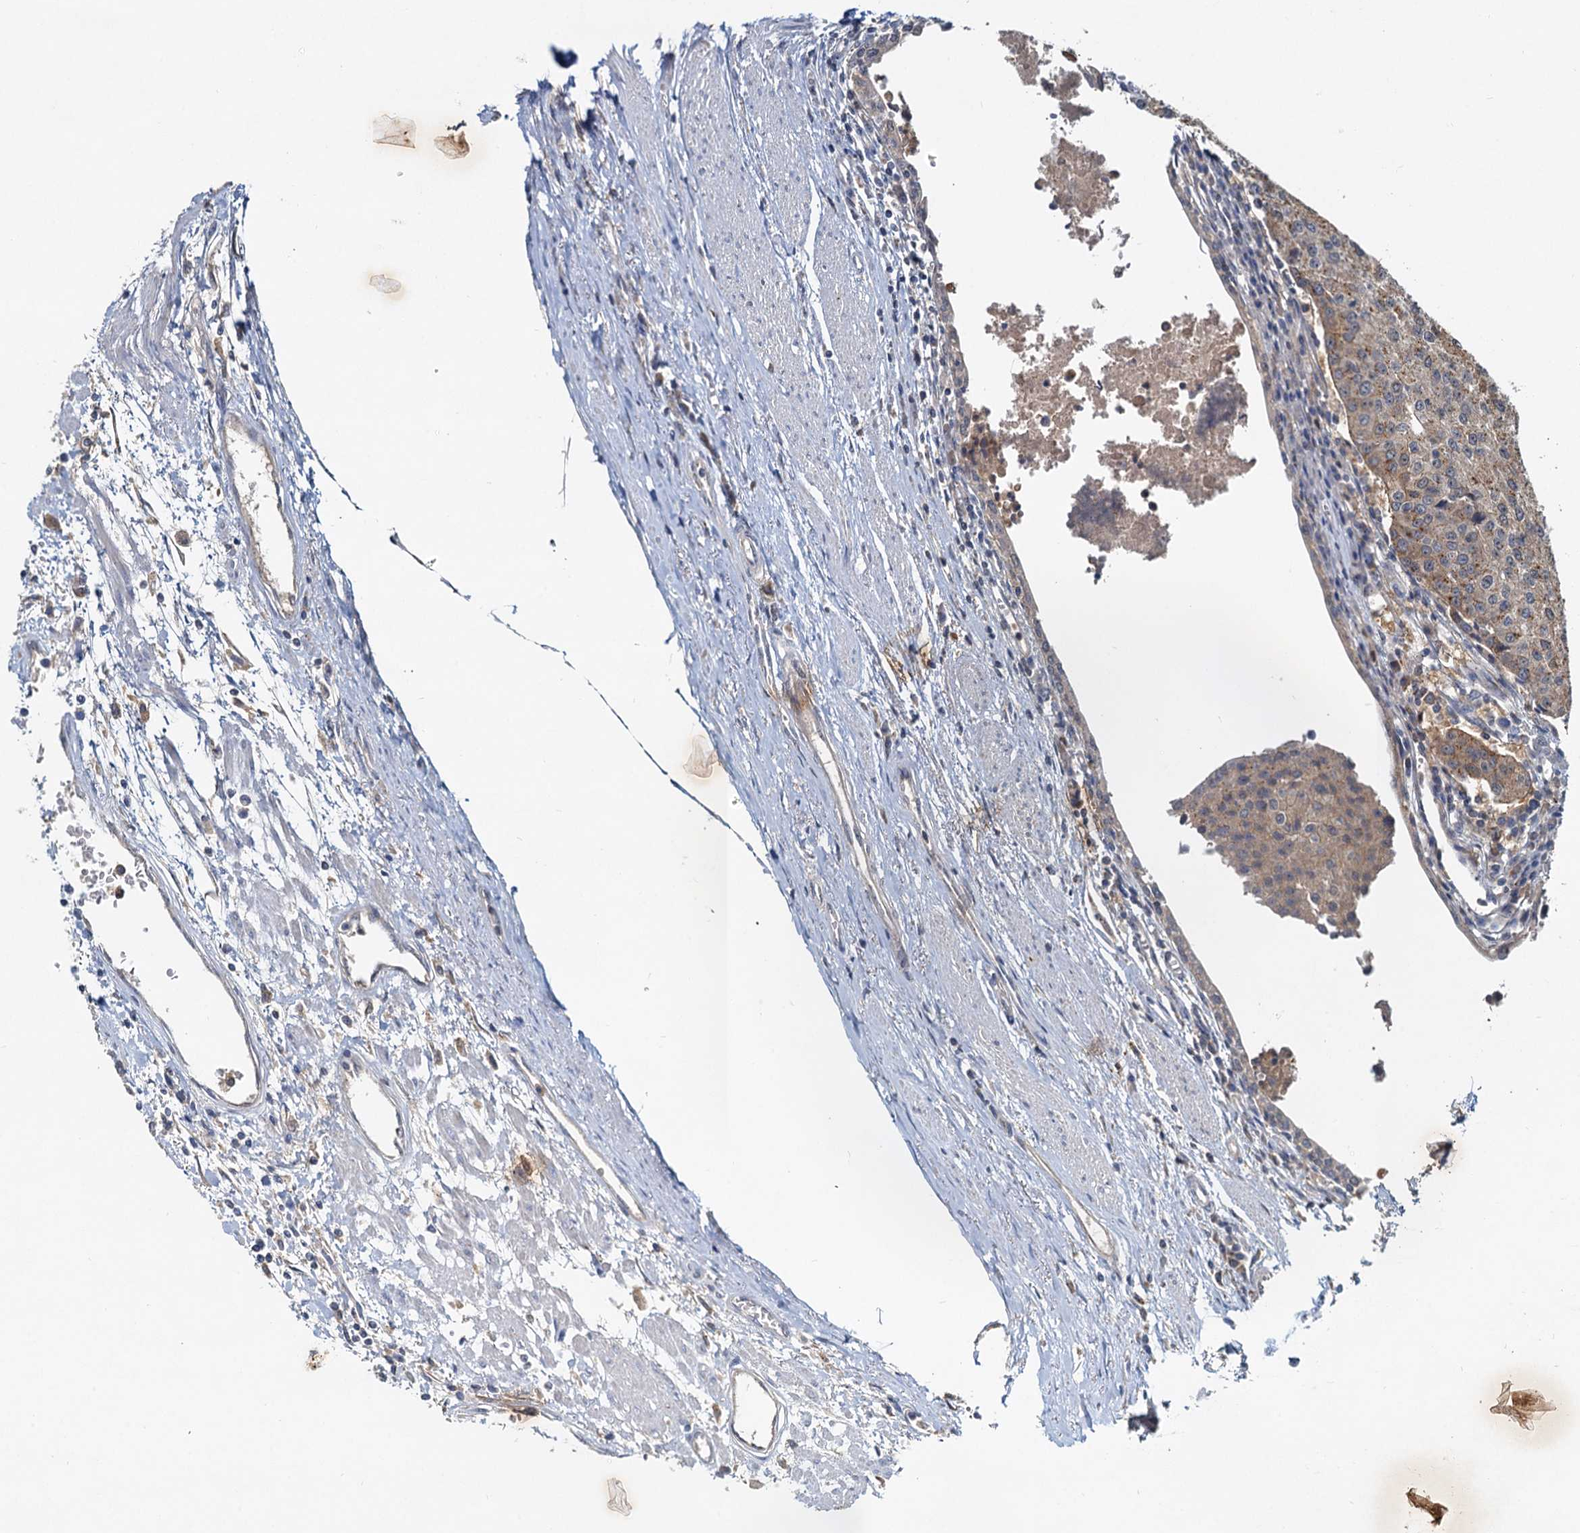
{"staining": {"intensity": "moderate", "quantity": ">75%", "location": "cytoplasmic/membranous"}, "tissue": "urothelial cancer", "cell_type": "Tumor cells", "image_type": "cancer", "snomed": [{"axis": "morphology", "description": "Urothelial carcinoma, High grade"}, {"axis": "topography", "description": "Urinary bladder"}], "caption": "Moderate cytoplasmic/membranous expression for a protein is appreciated in approximately >75% of tumor cells of urothelial cancer using IHC.", "gene": "TOLLIP", "patient": {"sex": "female", "age": 85}}